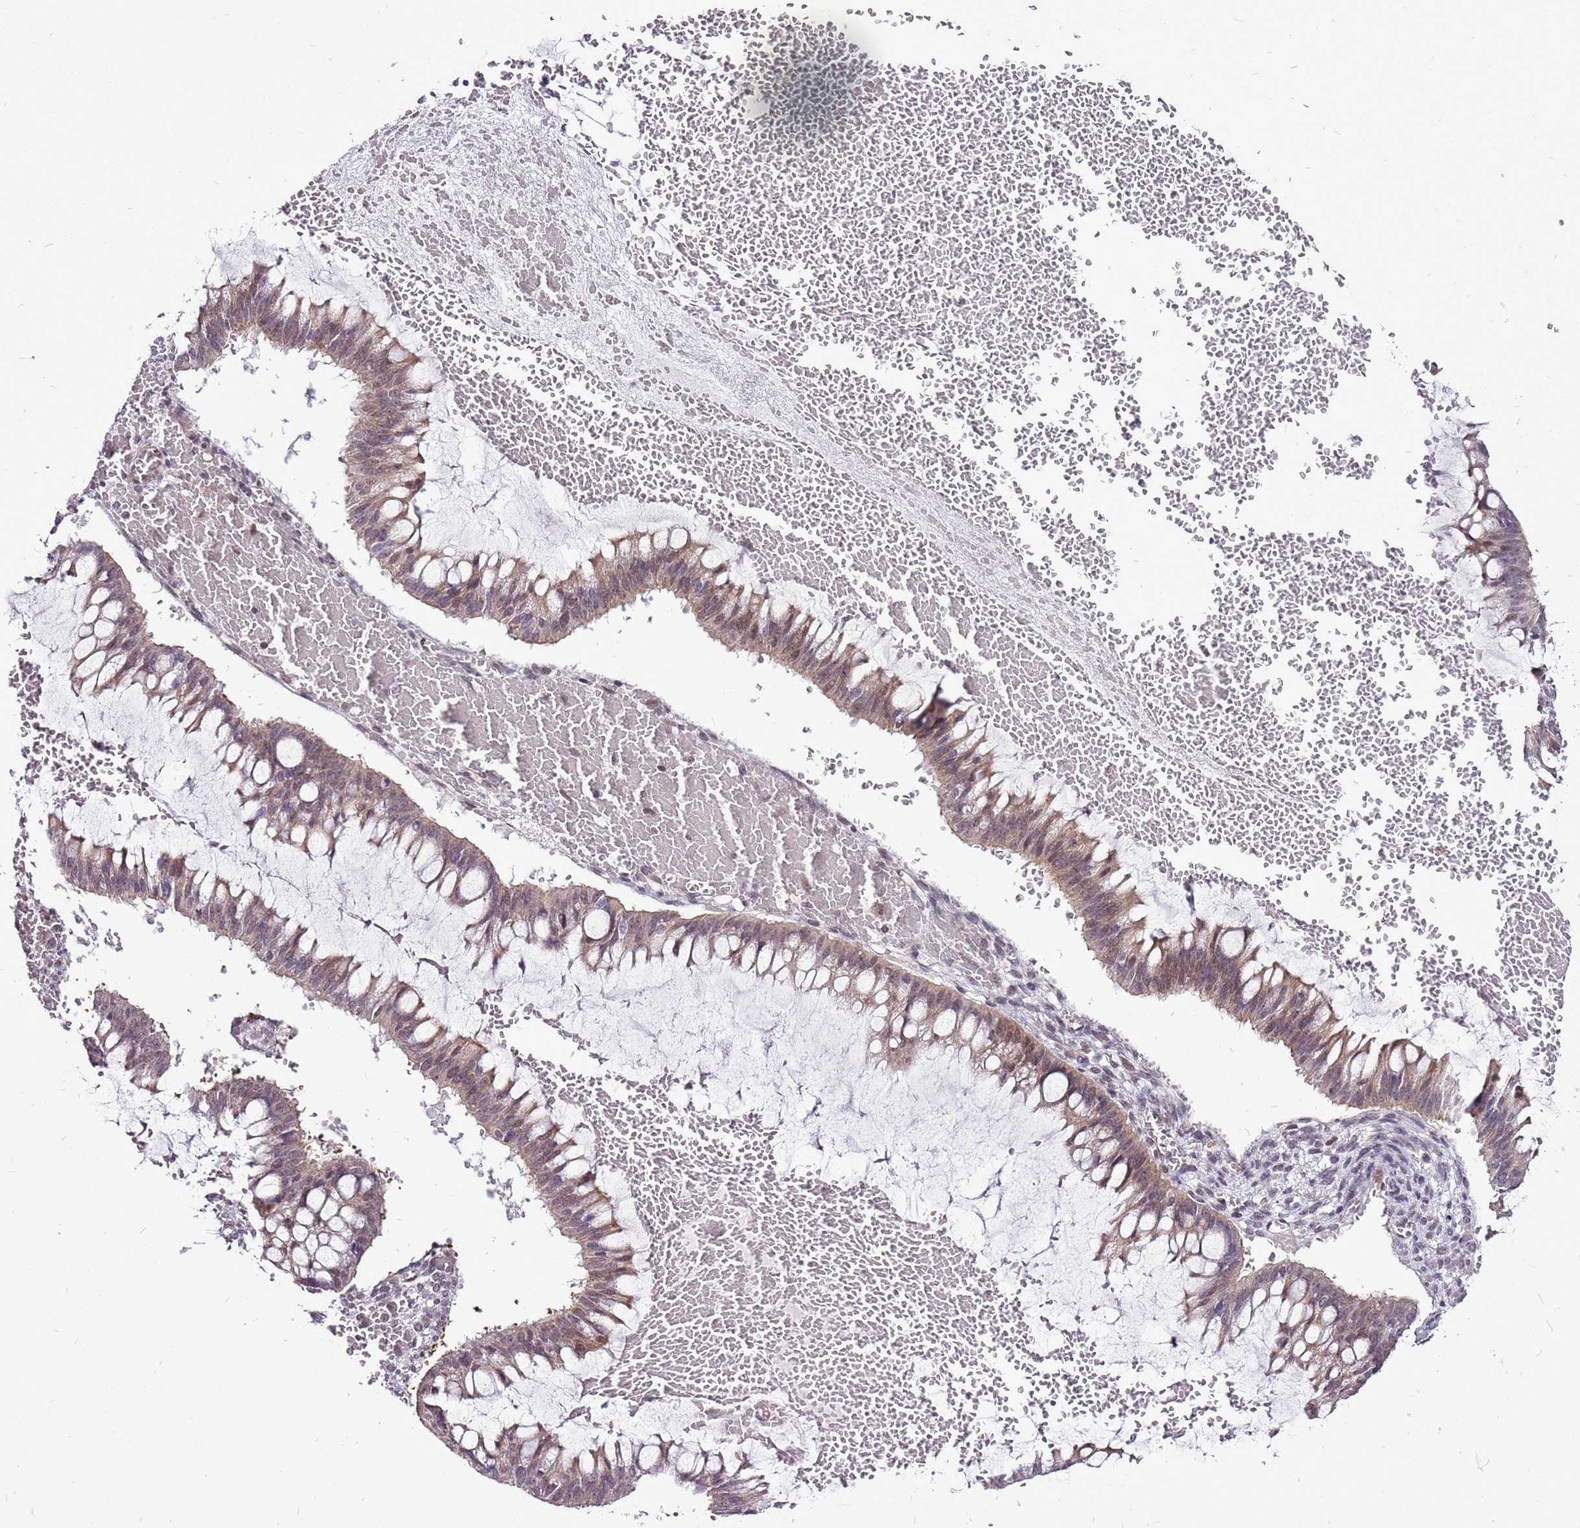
{"staining": {"intensity": "moderate", "quantity": "25%-75%", "location": "cytoplasmic/membranous,nuclear"}, "tissue": "ovarian cancer", "cell_type": "Tumor cells", "image_type": "cancer", "snomed": [{"axis": "morphology", "description": "Cystadenocarcinoma, mucinous, NOS"}, {"axis": "topography", "description": "Ovary"}], "caption": "Moderate cytoplasmic/membranous and nuclear expression is identified in approximately 25%-75% of tumor cells in ovarian cancer (mucinous cystadenocarcinoma).", "gene": "CCDC166", "patient": {"sex": "female", "age": 73}}